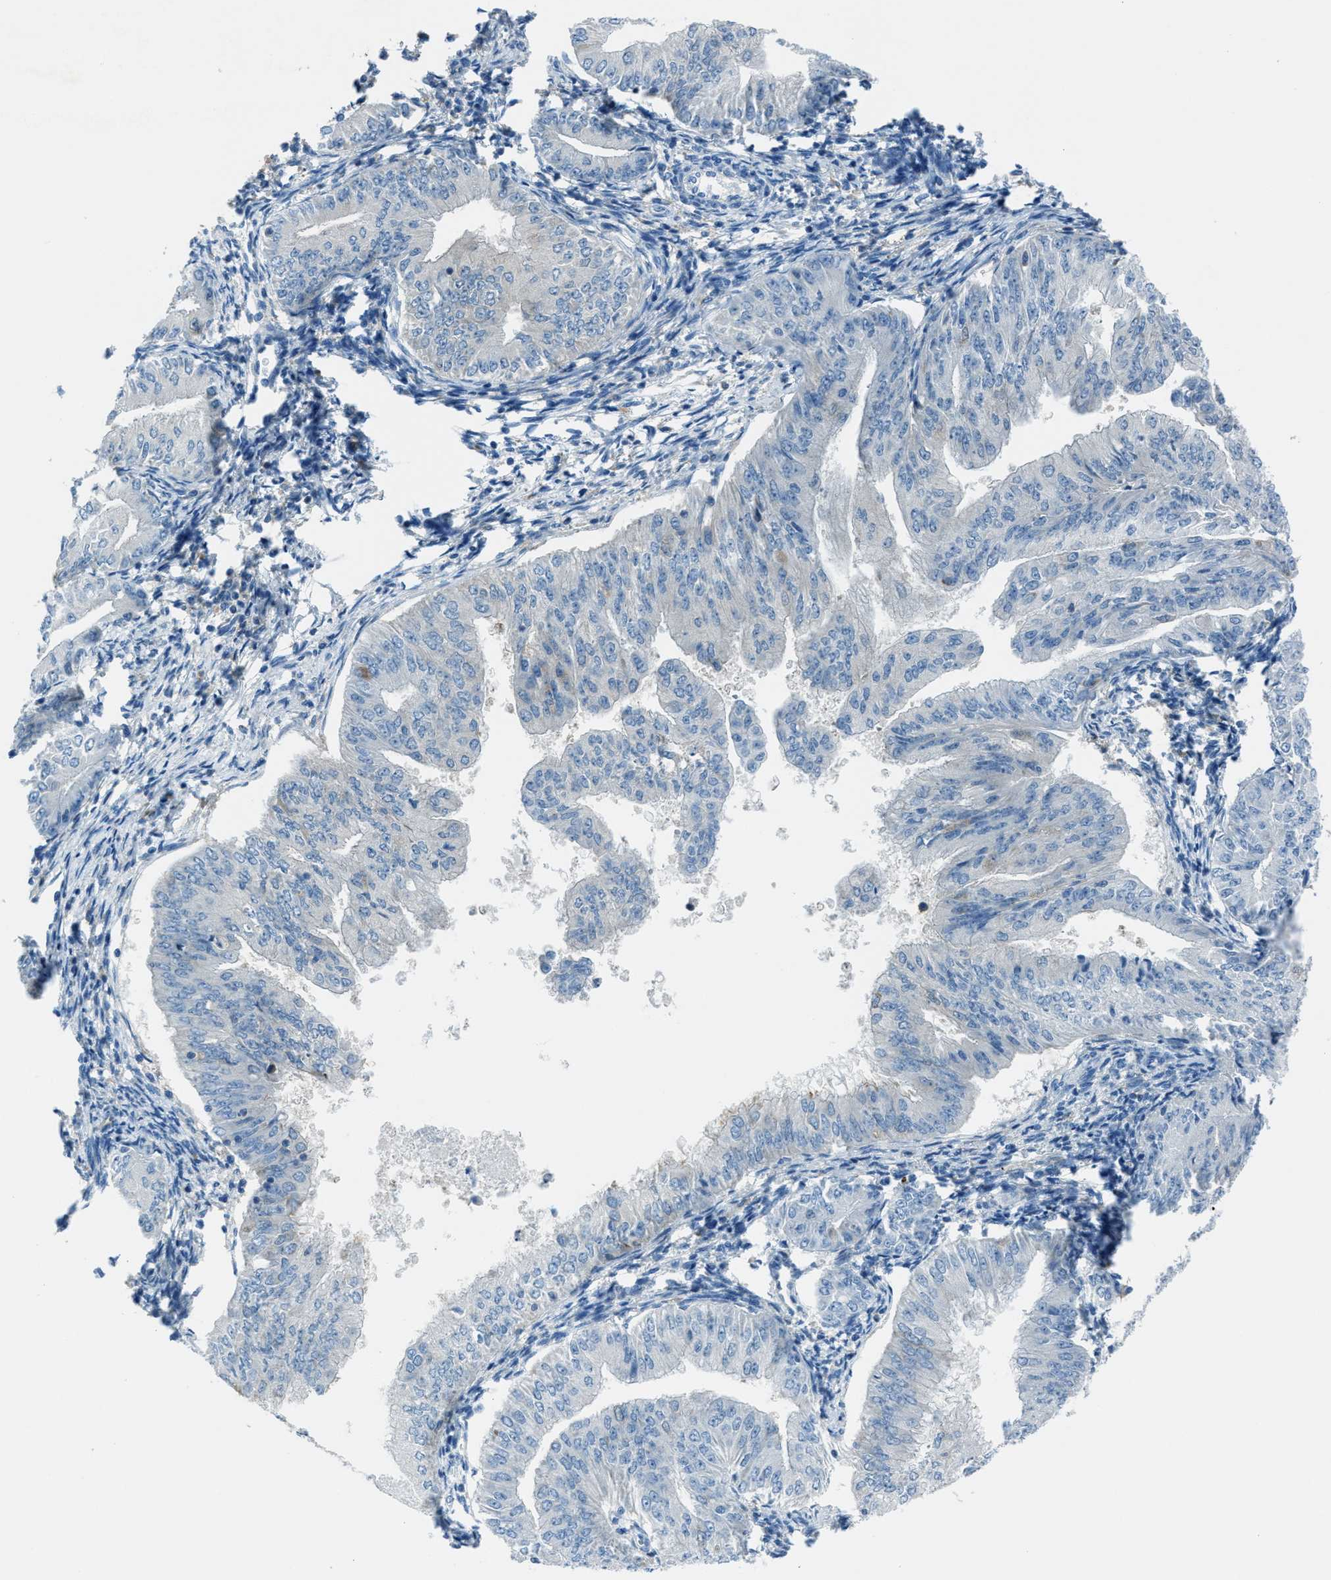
{"staining": {"intensity": "negative", "quantity": "none", "location": "none"}, "tissue": "endometrial cancer", "cell_type": "Tumor cells", "image_type": "cancer", "snomed": [{"axis": "morphology", "description": "Normal tissue, NOS"}, {"axis": "morphology", "description": "Adenocarcinoma, NOS"}, {"axis": "topography", "description": "Endometrium"}], "caption": "The image shows no staining of tumor cells in endometrial cancer.", "gene": "MATCAP2", "patient": {"sex": "female", "age": 53}}